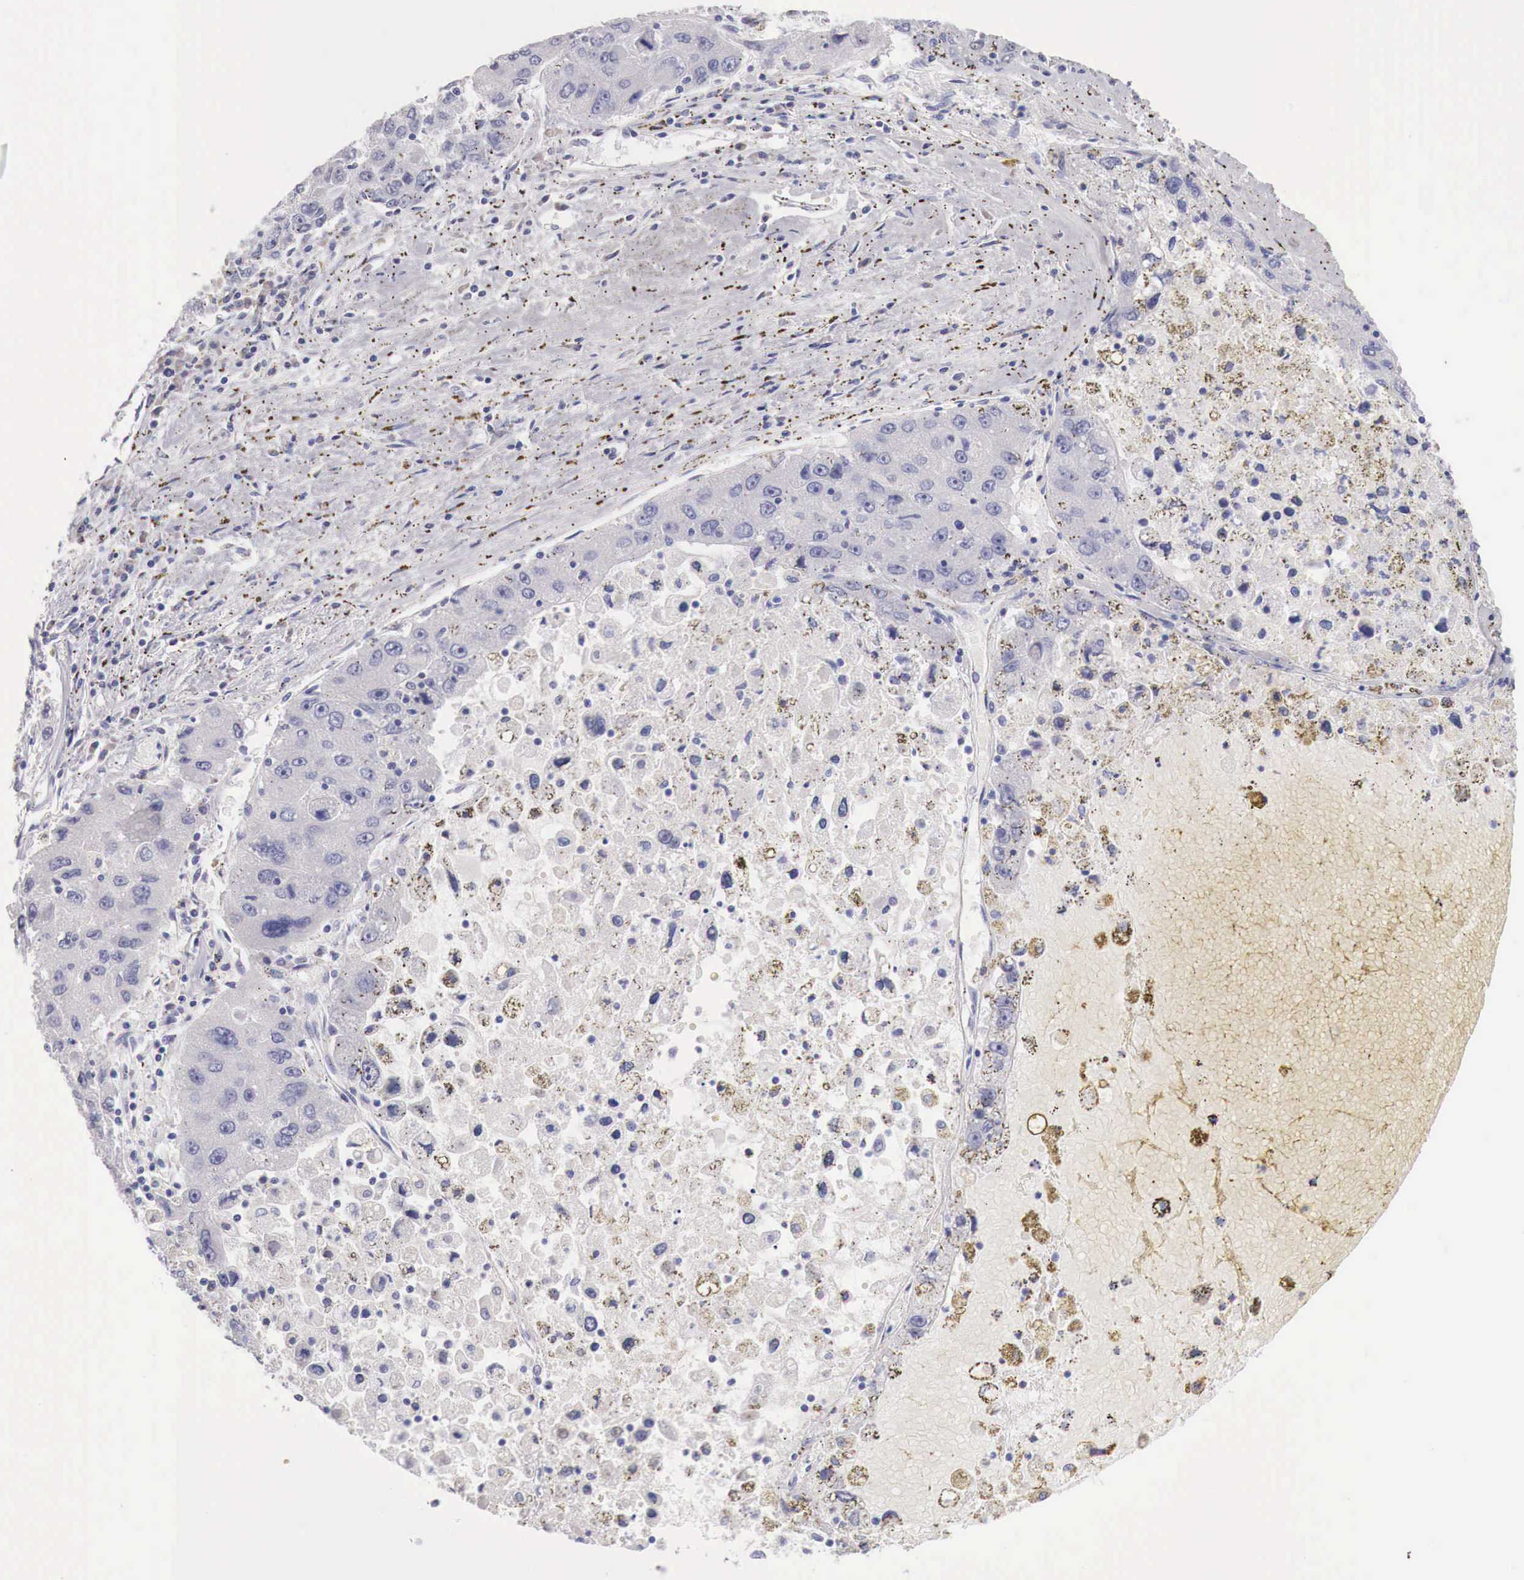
{"staining": {"intensity": "negative", "quantity": "none", "location": "none"}, "tissue": "liver cancer", "cell_type": "Tumor cells", "image_type": "cancer", "snomed": [{"axis": "morphology", "description": "Carcinoma, Hepatocellular, NOS"}, {"axis": "topography", "description": "Liver"}], "caption": "High power microscopy micrograph of an immunohistochemistry (IHC) photomicrograph of liver hepatocellular carcinoma, revealing no significant staining in tumor cells.", "gene": "IDH3G", "patient": {"sex": "male", "age": 49}}